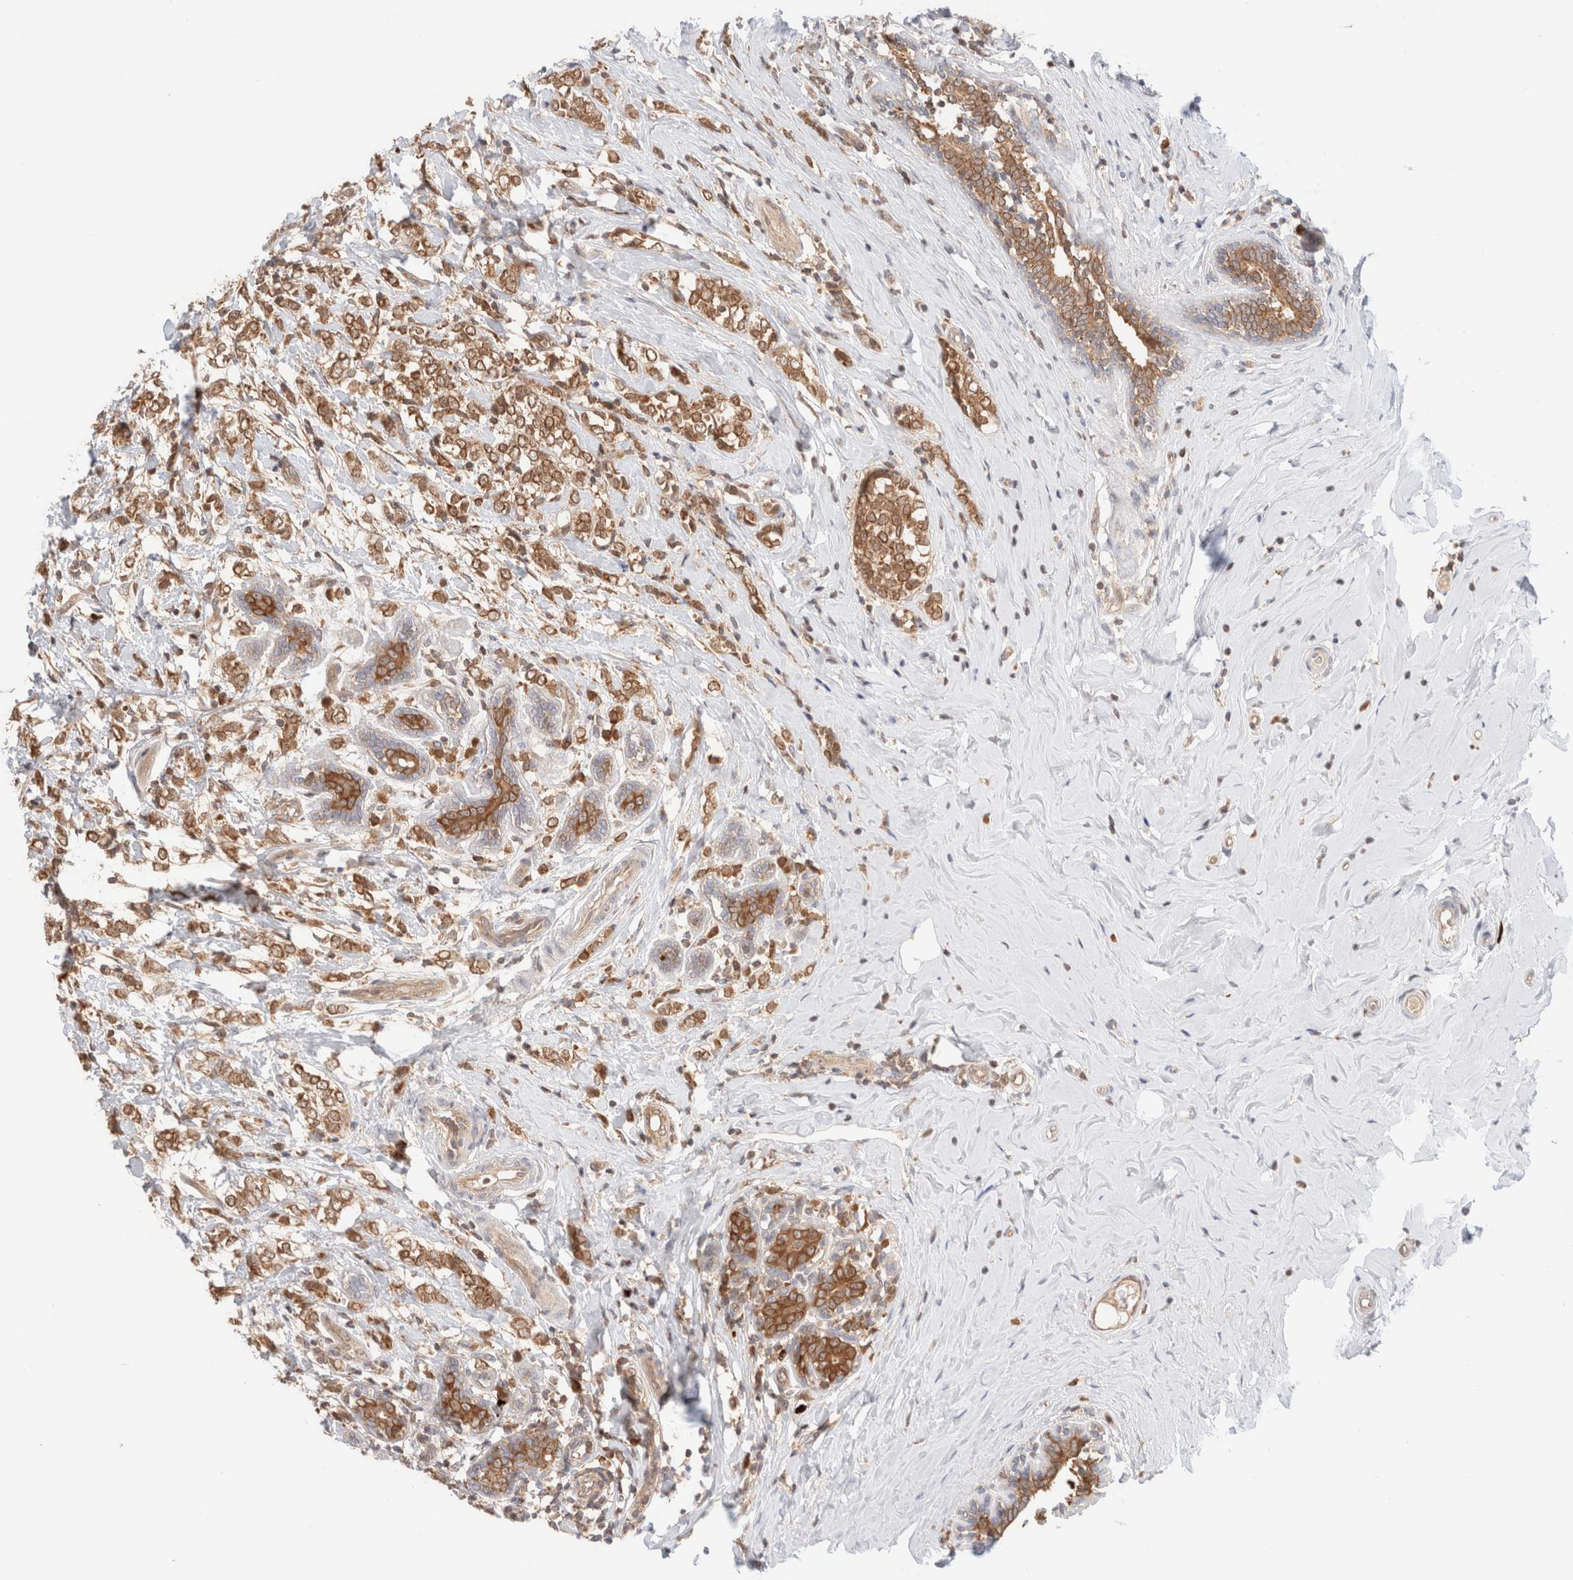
{"staining": {"intensity": "moderate", "quantity": ">75%", "location": "cytoplasmic/membranous"}, "tissue": "breast cancer", "cell_type": "Tumor cells", "image_type": "cancer", "snomed": [{"axis": "morphology", "description": "Normal tissue, NOS"}, {"axis": "morphology", "description": "Lobular carcinoma"}, {"axis": "topography", "description": "Breast"}], "caption": "IHC photomicrograph of human breast cancer stained for a protein (brown), which displays medium levels of moderate cytoplasmic/membranous staining in approximately >75% of tumor cells.", "gene": "XKR4", "patient": {"sex": "female", "age": 47}}